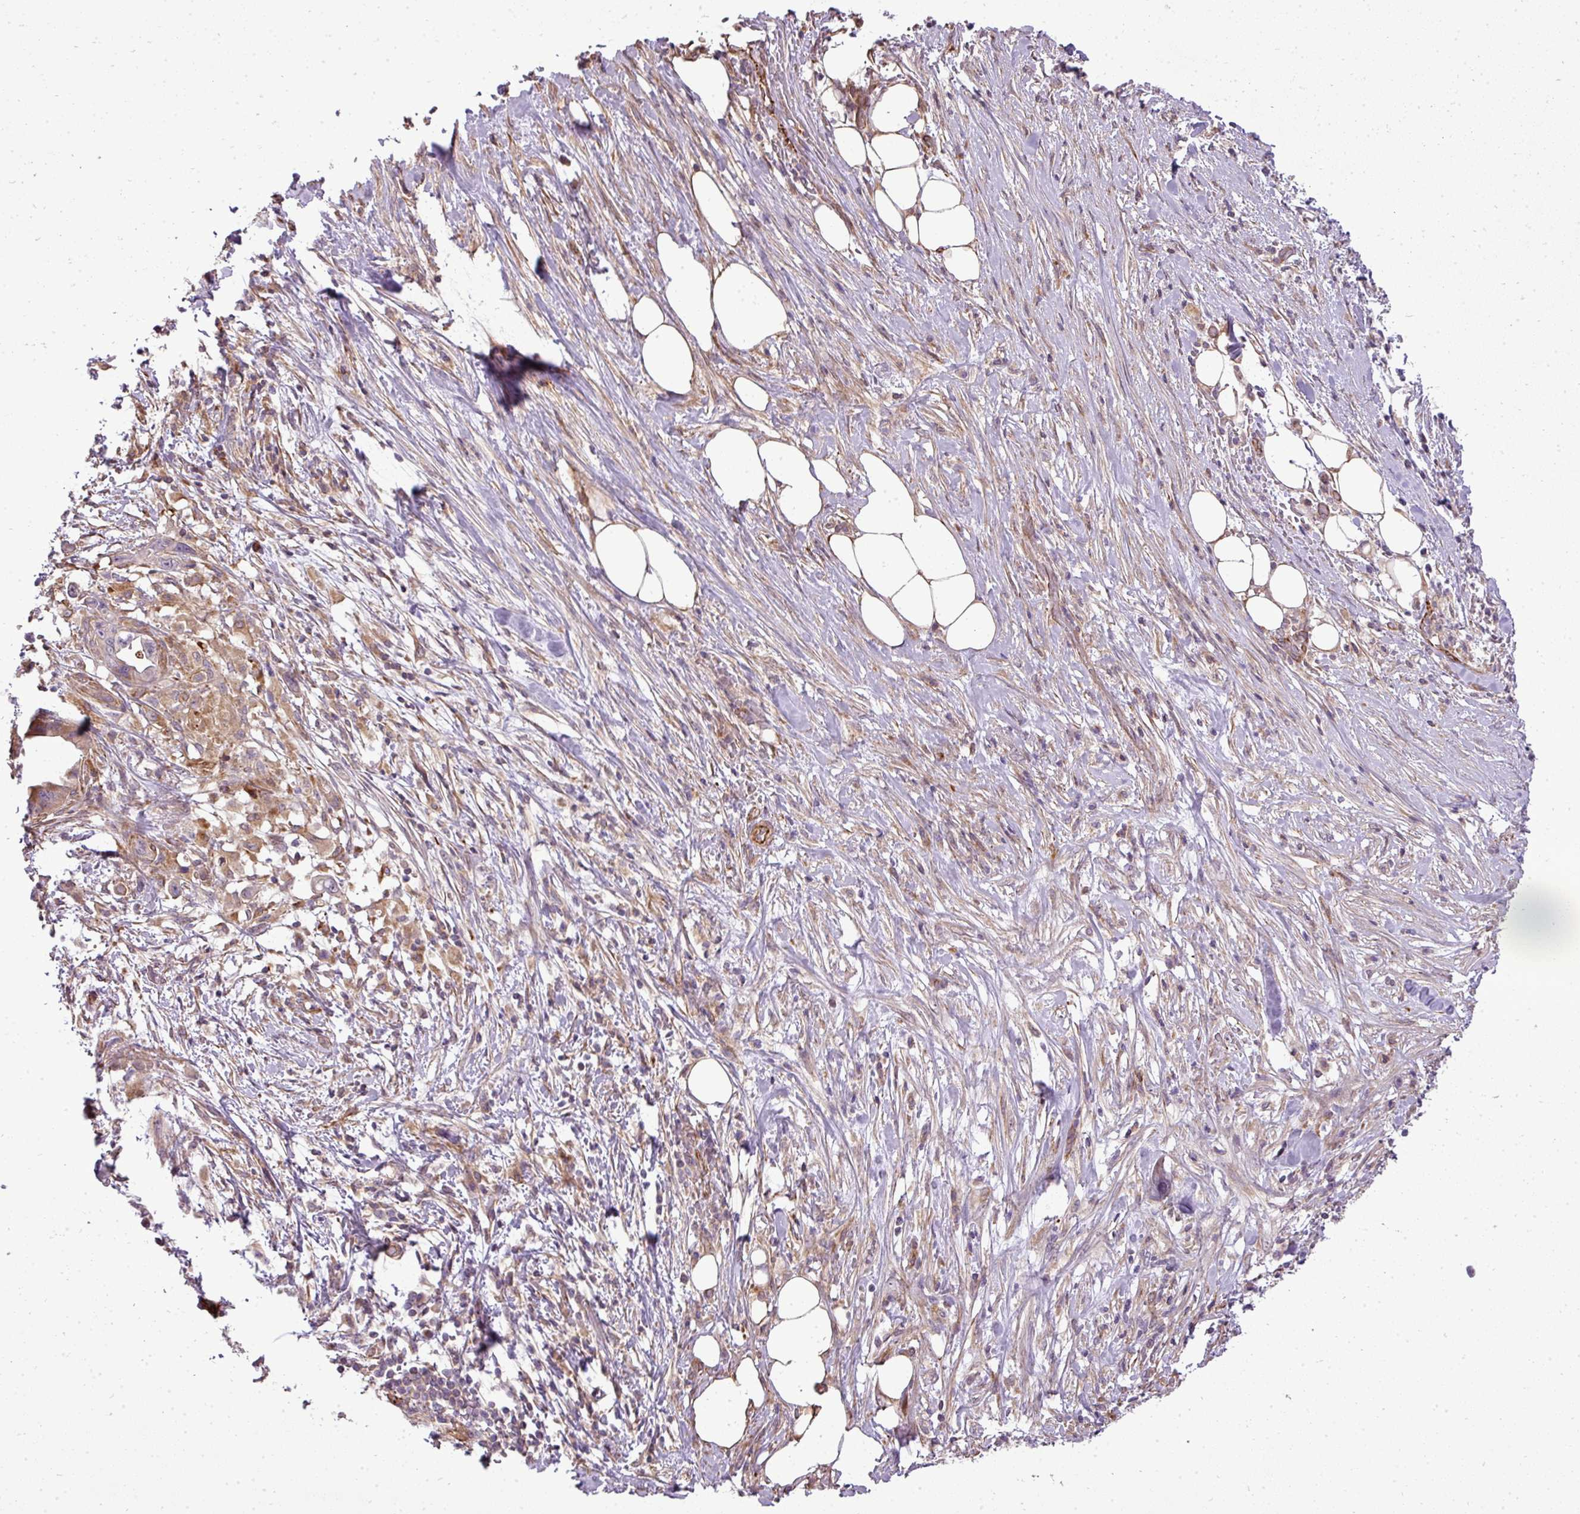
{"staining": {"intensity": "weak", "quantity": ">75%", "location": "cytoplasmic/membranous"}, "tissue": "pancreatic cancer", "cell_type": "Tumor cells", "image_type": "cancer", "snomed": [{"axis": "morphology", "description": "Adenocarcinoma, NOS"}, {"axis": "topography", "description": "Pancreas"}], "caption": "Adenocarcinoma (pancreatic) was stained to show a protein in brown. There is low levels of weak cytoplasmic/membranous staining in about >75% of tumor cells.", "gene": "PDRG1", "patient": {"sex": "male", "age": 58}}